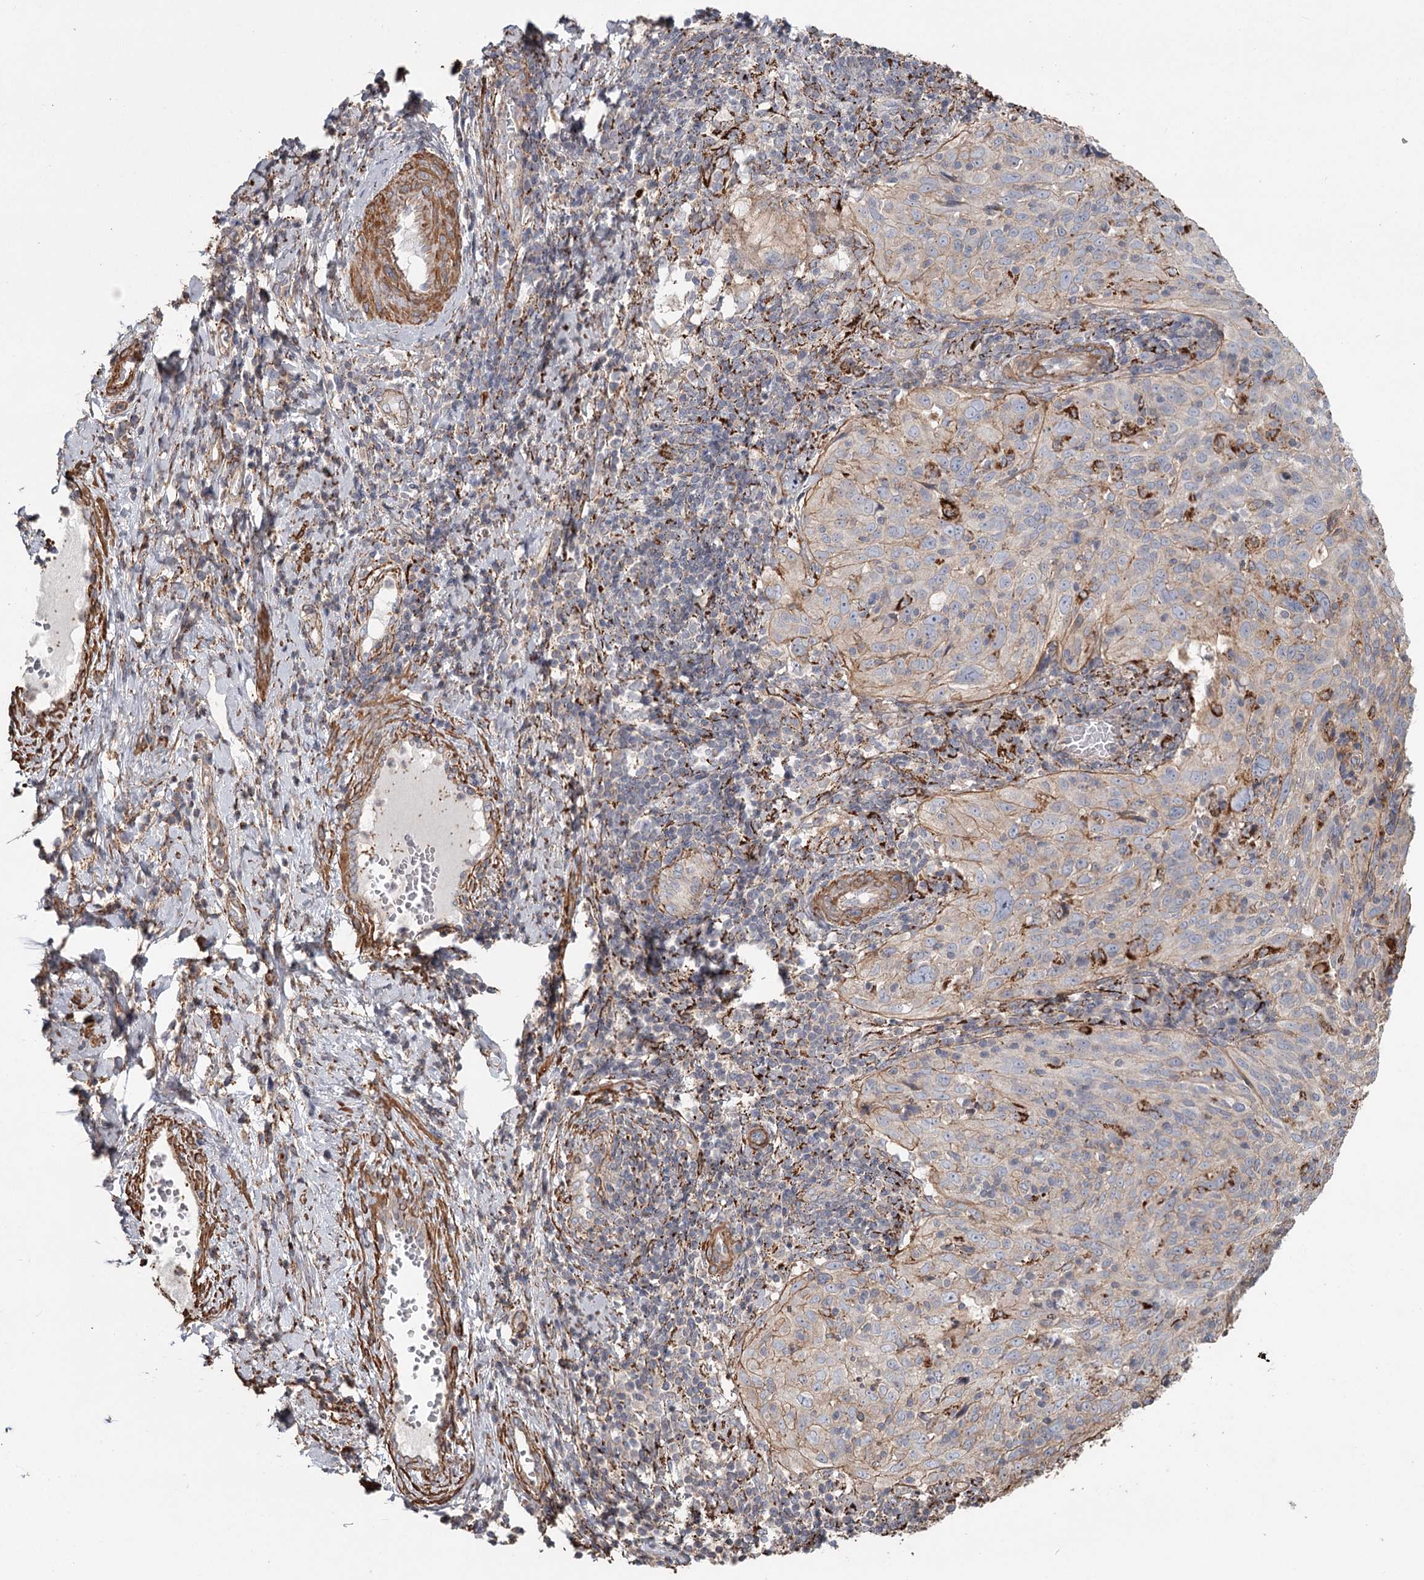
{"staining": {"intensity": "negative", "quantity": "none", "location": "none"}, "tissue": "cervical cancer", "cell_type": "Tumor cells", "image_type": "cancer", "snomed": [{"axis": "morphology", "description": "Squamous cell carcinoma, NOS"}, {"axis": "topography", "description": "Cervix"}], "caption": "Immunohistochemical staining of cervical cancer demonstrates no significant expression in tumor cells.", "gene": "DHRS9", "patient": {"sex": "female", "age": 31}}